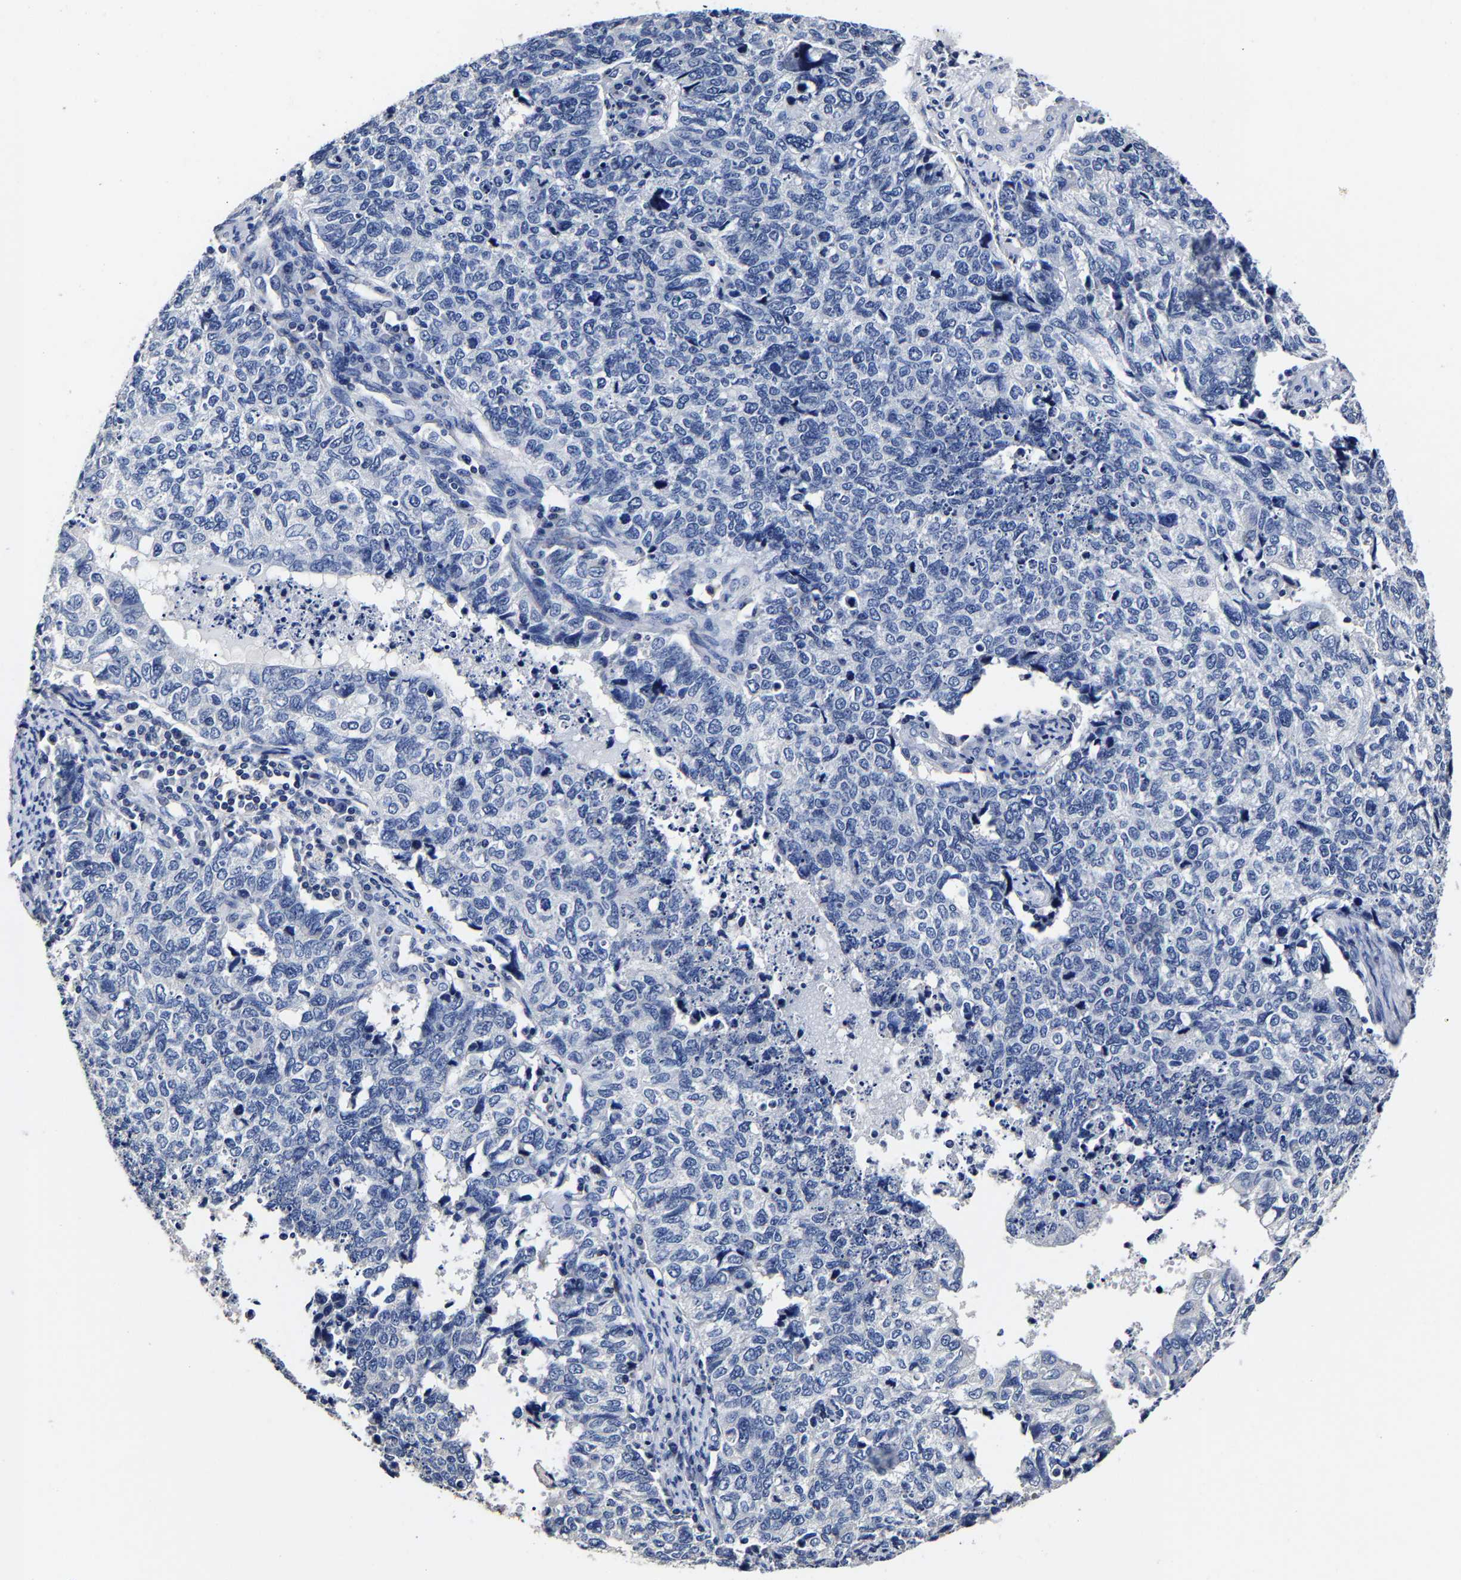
{"staining": {"intensity": "negative", "quantity": "none", "location": "none"}, "tissue": "cervical cancer", "cell_type": "Tumor cells", "image_type": "cancer", "snomed": [{"axis": "morphology", "description": "Squamous cell carcinoma, NOS"}, {"axis": "topography", "description": "Cervix"}], "caption": "Cervical cancer was stained to show a protein in brown. There is no significant positivity in tumor cells. (DAB IHC visualized using brightfield microscopy, high magnification).", "gene": "AKAP4", "patient": {"sex": "female", "age": 63}}